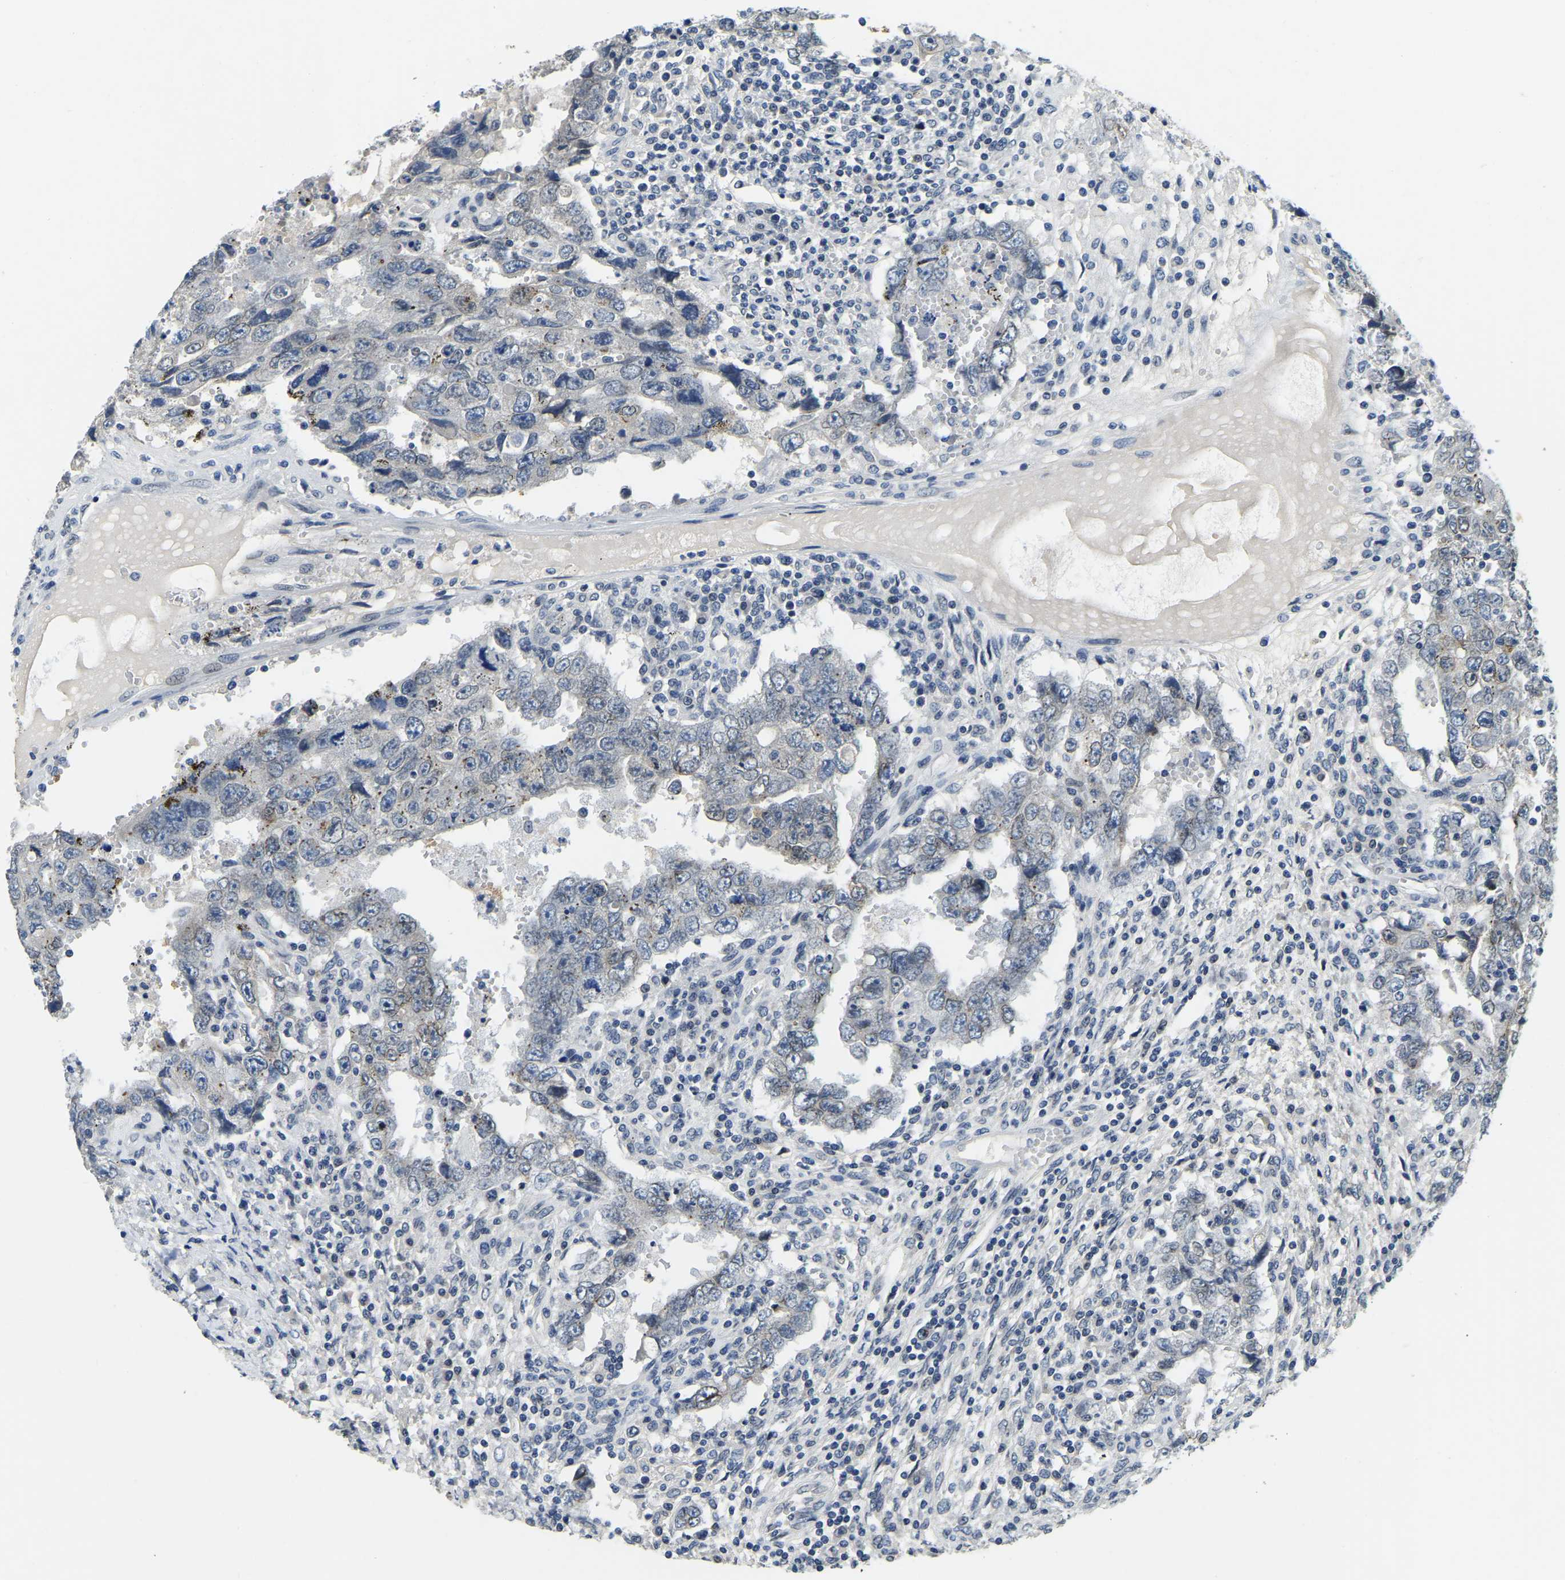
{"staining": {"intensity": "negative", "quantity": "none", "location": "none"}, "tissue": "testis cancer", "cell_type": "Tumor cells", "image_type": "cancer", "snomed": [{"axis": "morphology", "description": "Carcinoma, Embryonal, NOS"}, {"axis": "topography", "description": "Testis"}], "caption": "An immunohistochemistry (IHC) histopathology image of testis embryonal carcinoma is shown. There is no staining in tumor cells of testis embryonal carcinoma.", "gene": "RANBP2", "patient": {"sex": "male", "age": 26}}